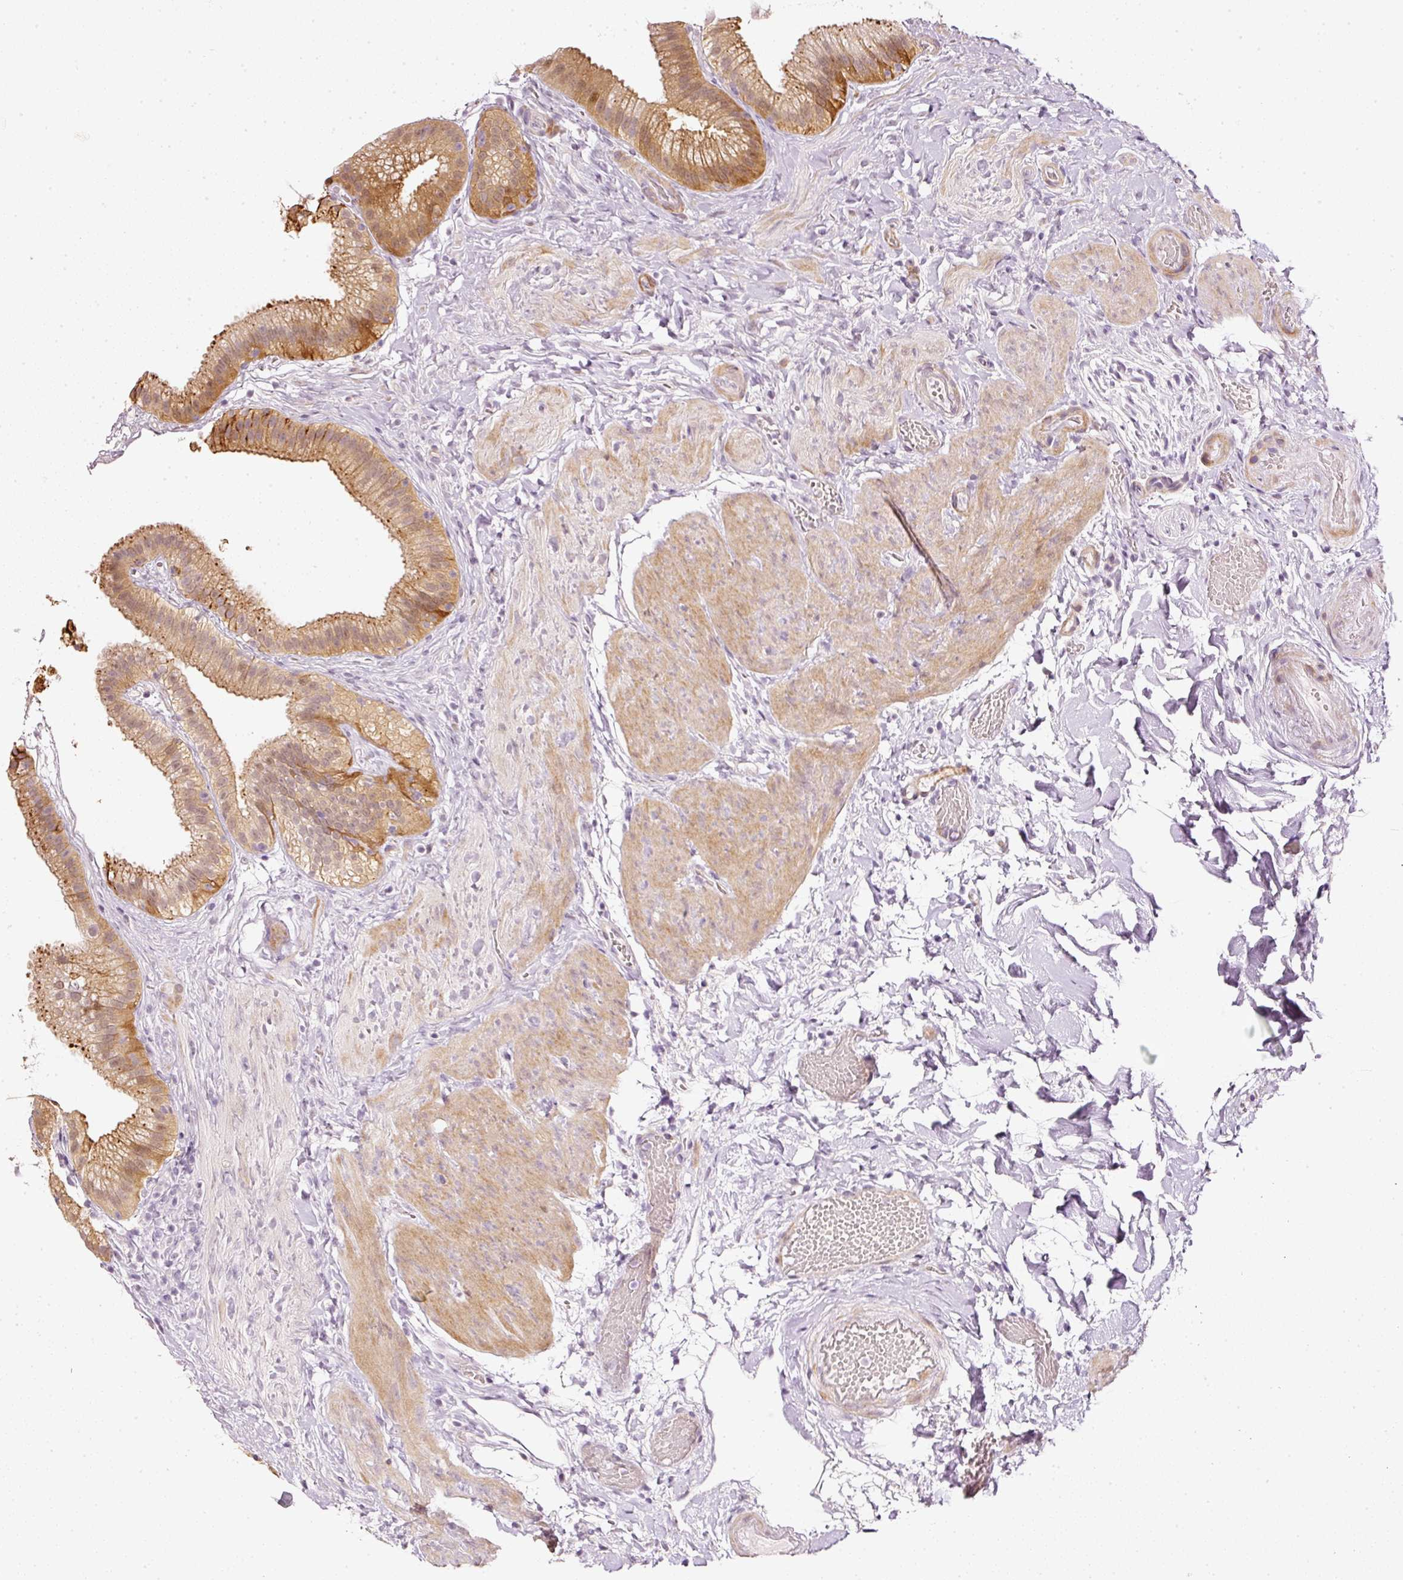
{"staining": {"intensity": "moderate", "quantity": ">75%", "location": "cytoplasmic/membranous"}, "tissue": "gallbladder", "cell_type": "Glandular cells", "image_type": "normal", "snomed": [{"axis": "morphology", "description": "Normal tissue, NOS"}, {"axis": "topography", "description": "Gallbladder"}], "caption": "Moderate cytoplasmic/membranous protein positivity is identified in about >75% of glandular cells in gallbladder. The staining was performed using DAB (3,3'-diaminobenzidine), with brown indicating positive protein expression. Nuclei are stained blue with hematoxylin.", "gene": "TOGARAM1", "patient": {"sex": "female", "age": 63}}